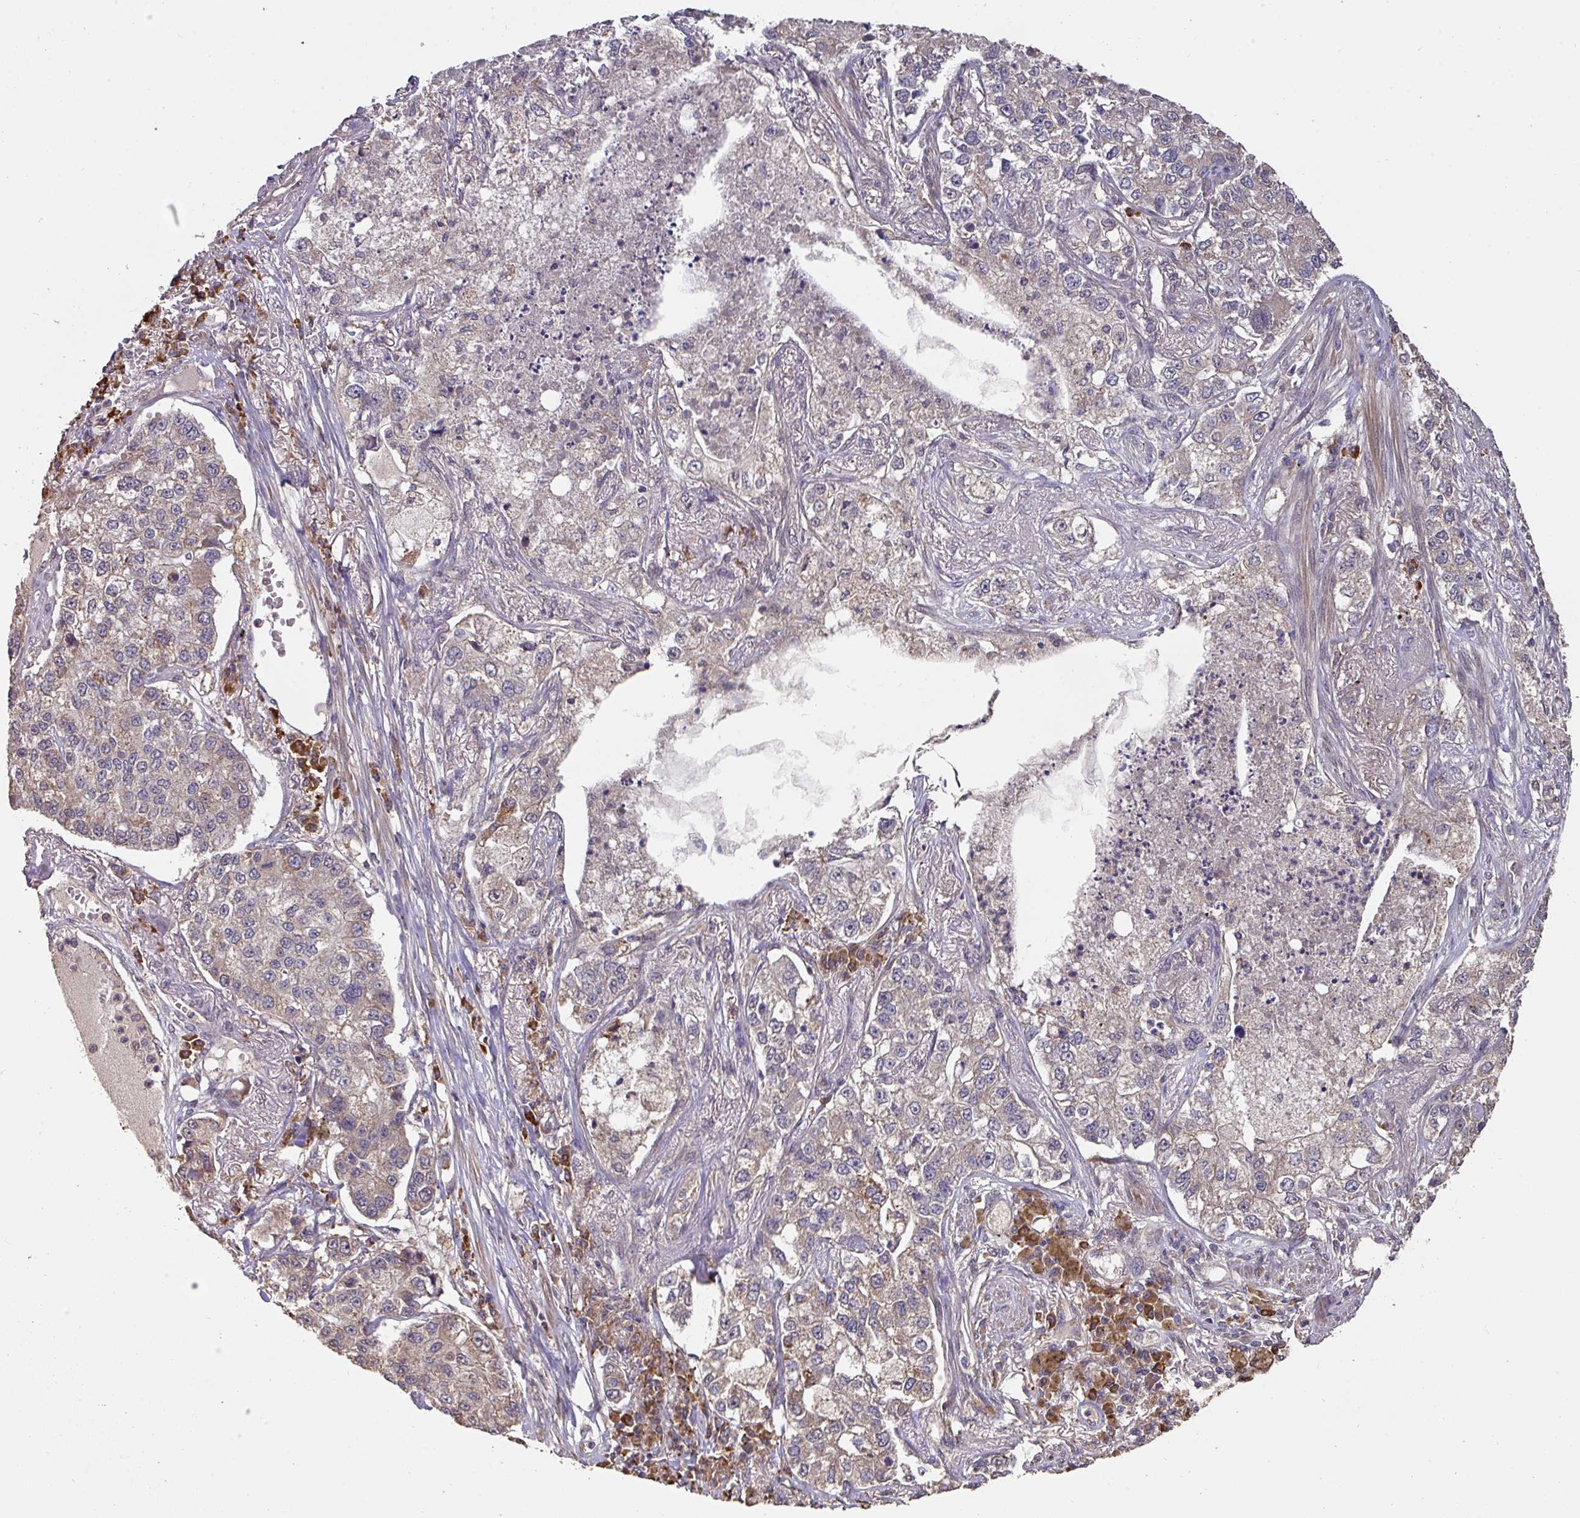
{"staining": {"intensity": "weak", "quantity": "<25%", "location": "cytoplasmic/membranous"}, "tissue": "lung cancer", "cell_type": "Tumor cells", "image_type": "cancer", "snomed": [{"axis": "morphology", "description": "Adenocarcinoma, NOS"}, {"axis": "topography", "description": "Lung"}], "caption": "IHC histopathology image of neoplastic tissue: lung cancer (adenocarcinoma) stained with DAB displays no significant protein positivity in tumor cells.", "gene": "ACVR2B", "patient": {"sex": "male", "age": 49}}